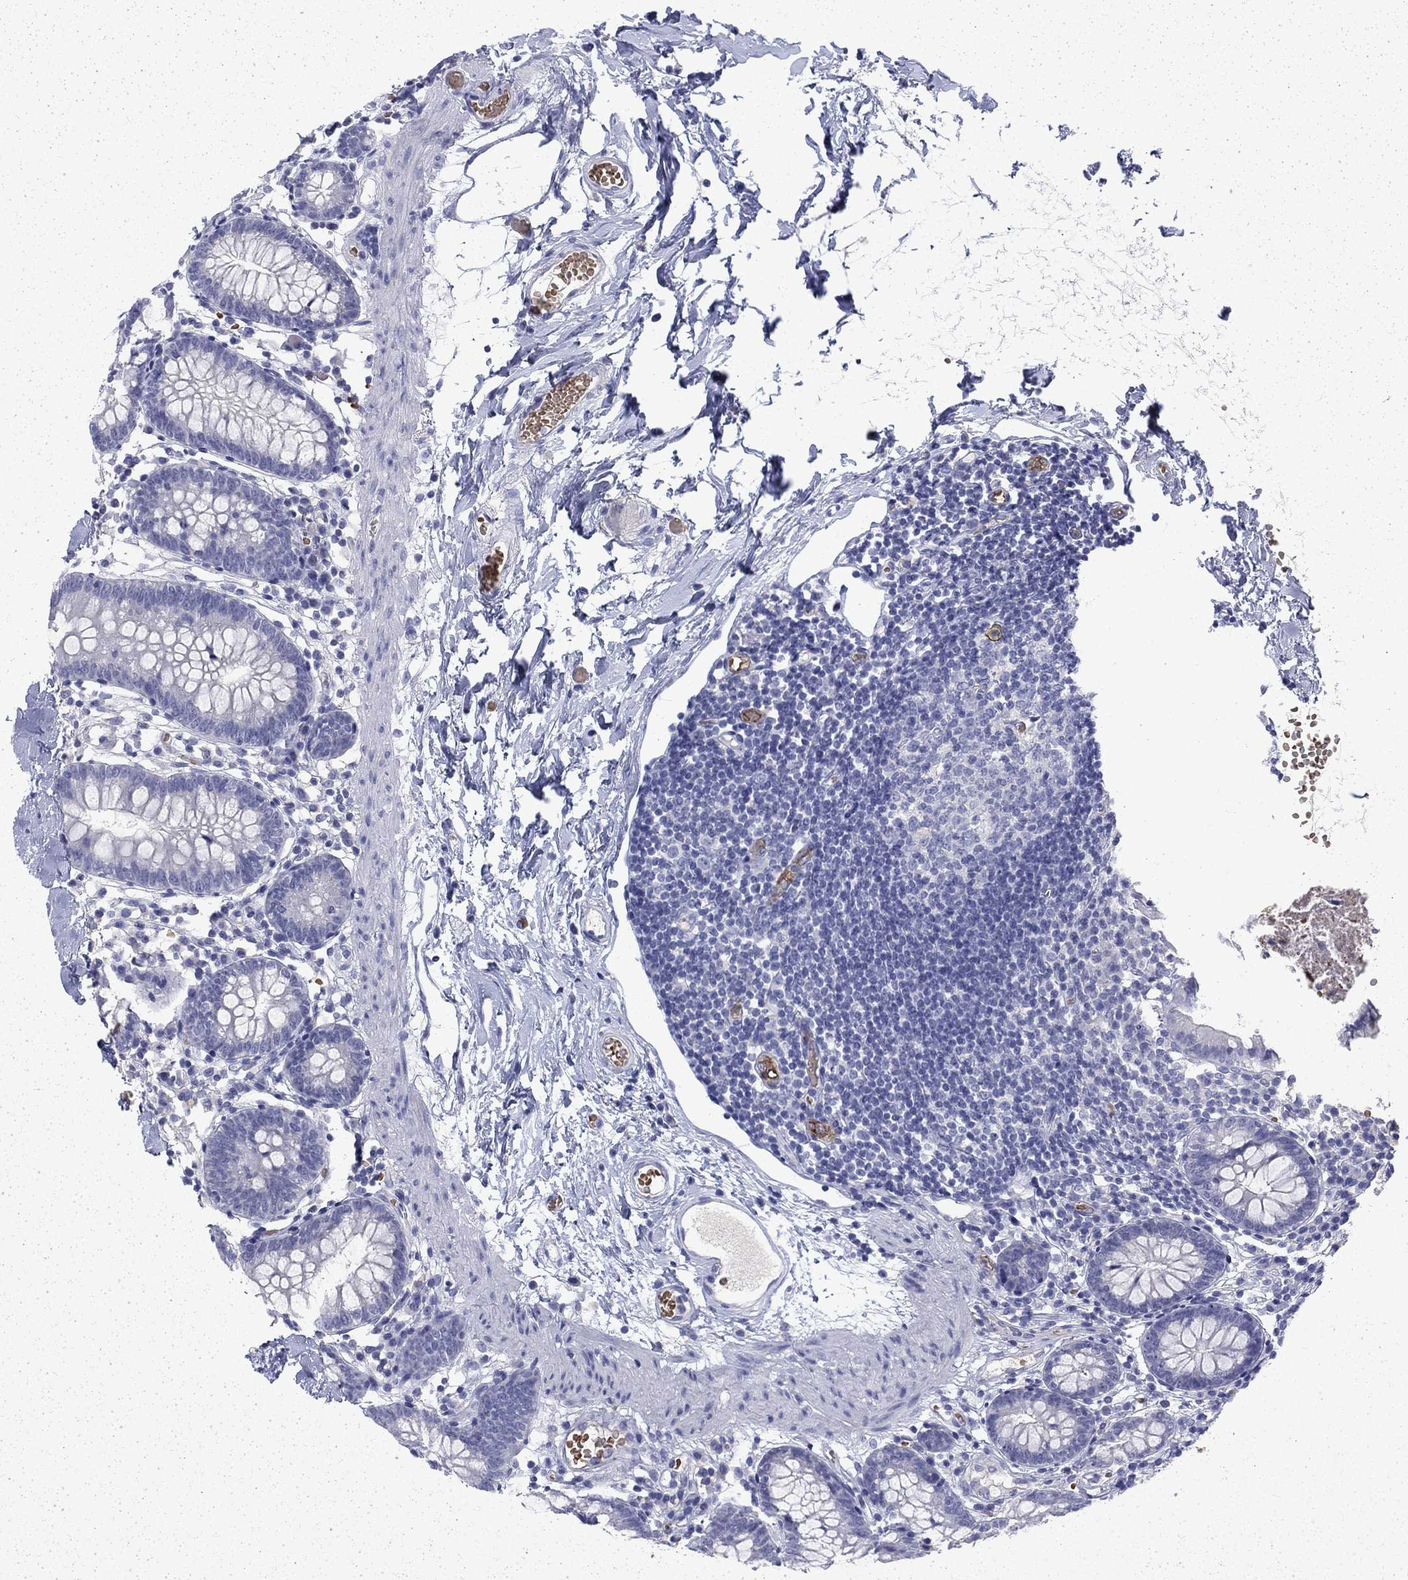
{"staining": {"intensity": "negative", "quantity": "none", "location": "none"}, "tissue": "small intestine", "cell_type": "Glandular cells", "image_type": "normal", "snomed": [{"axis": "morphology", "description": "Normal tissue, NOS"}, {"axis": "topography", "description": "Small intestine"}], "caption": "An immunohistochemistry (IHC) micrograph of unremarkable small intestine is shown. There is no staining in glandular cells of small intestine. (Immunohistochemistry, brightfield microscopy, high magnification).", "gene": "ENPP6", "patient": {"sex": "female", "age": 90}}